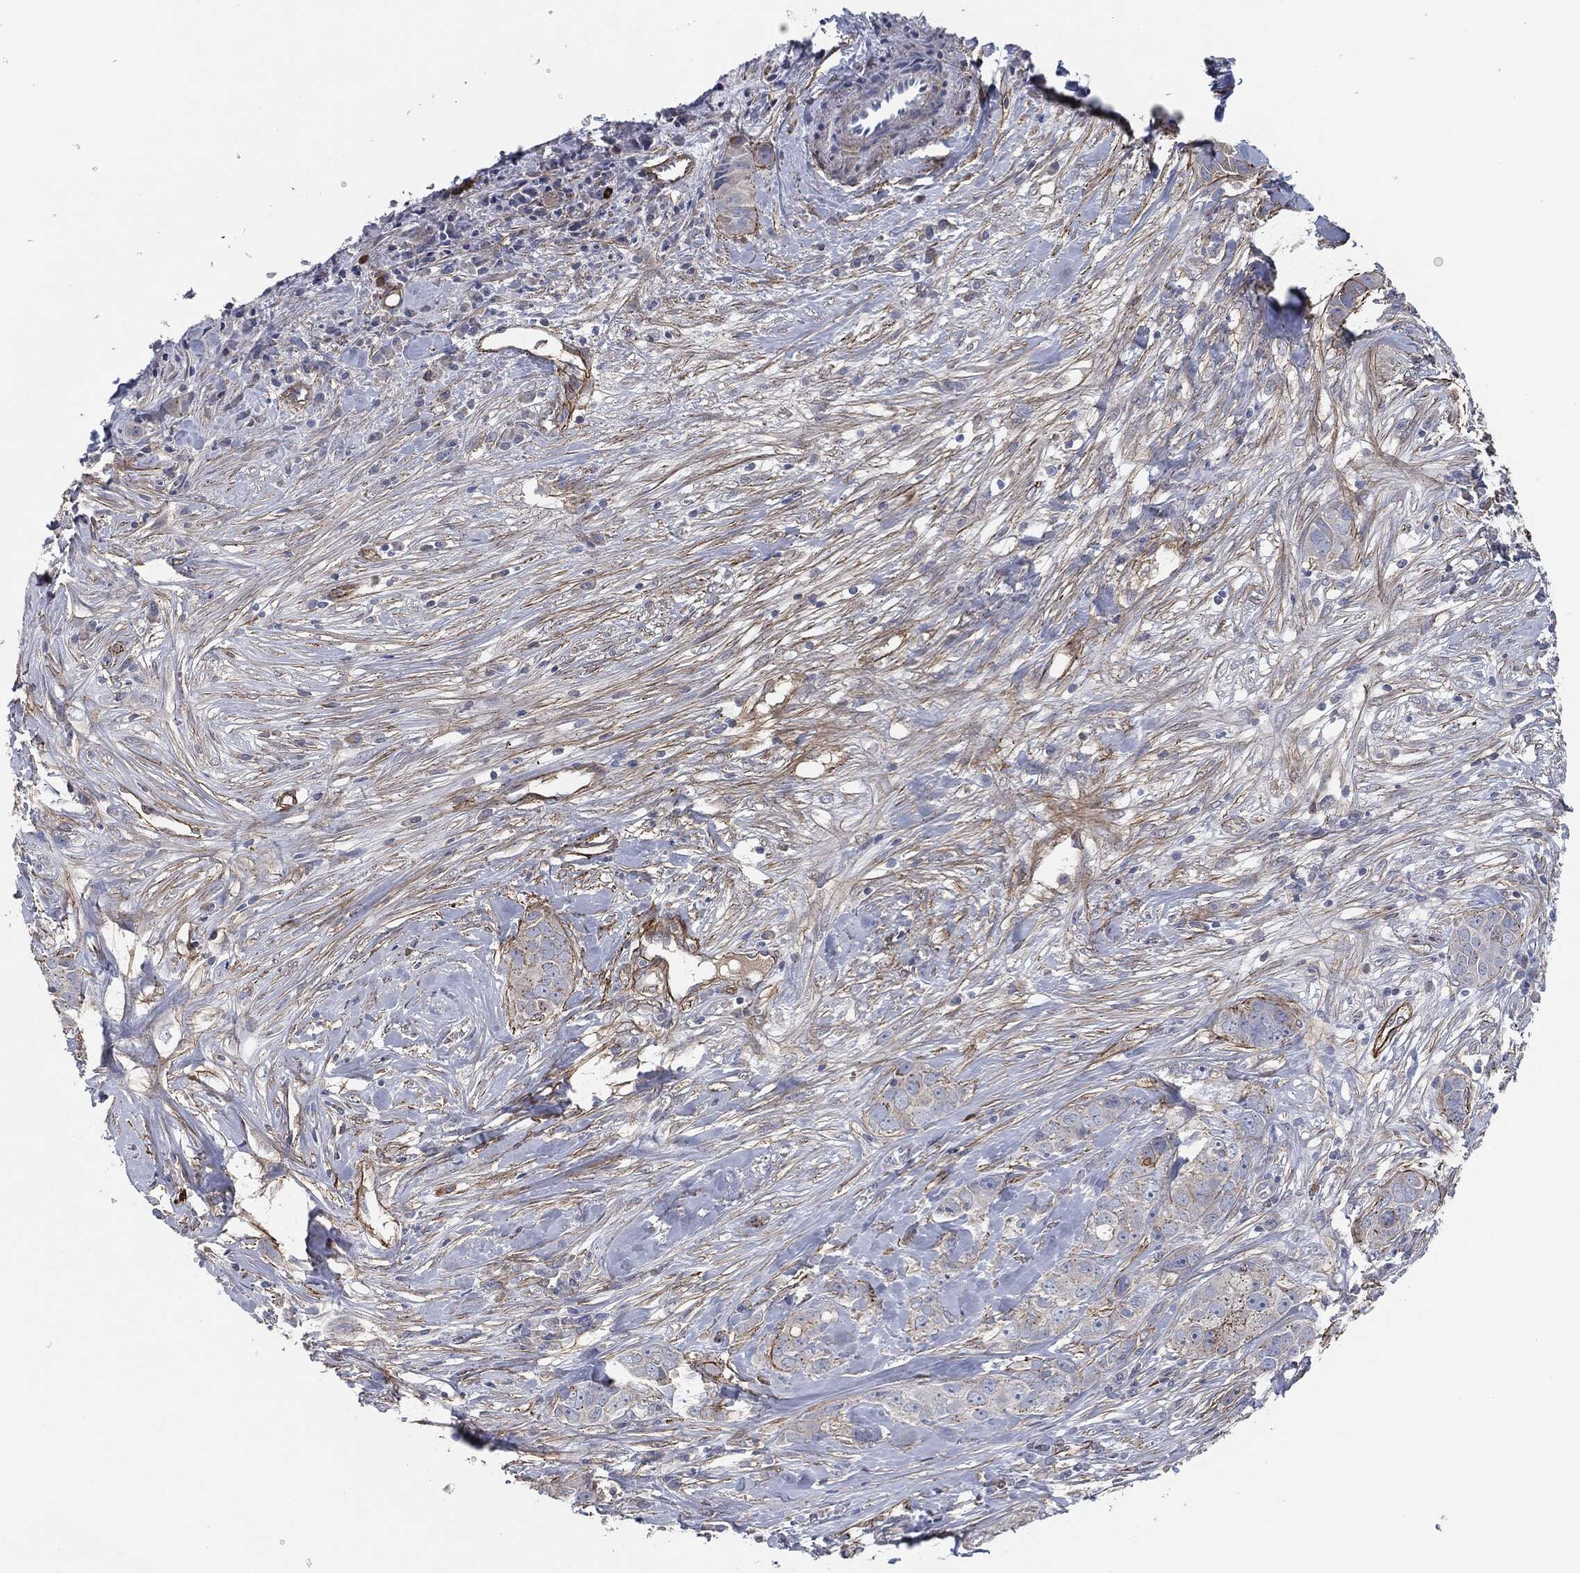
{"staining": {"intensity": "negative", "quantity": "none", "location": "none"}, "tissue": "breast cancer", "cell_type": "Tumor cells", "image_type": "cancer", "snomed": [{"axis": "morphology", "description": "Duct carcinoma"}, {"axis": "topography", "description": "Breast"}], "caption": "A photomicrograph of human breast invasive ductal carcinoma is negative for staining in tumor cells. (Immunohistochemistry (ihc), brightfield microscopy, high magnification).", "gene": "SVIL", "patient": {"sex": "female", "age": 43}}